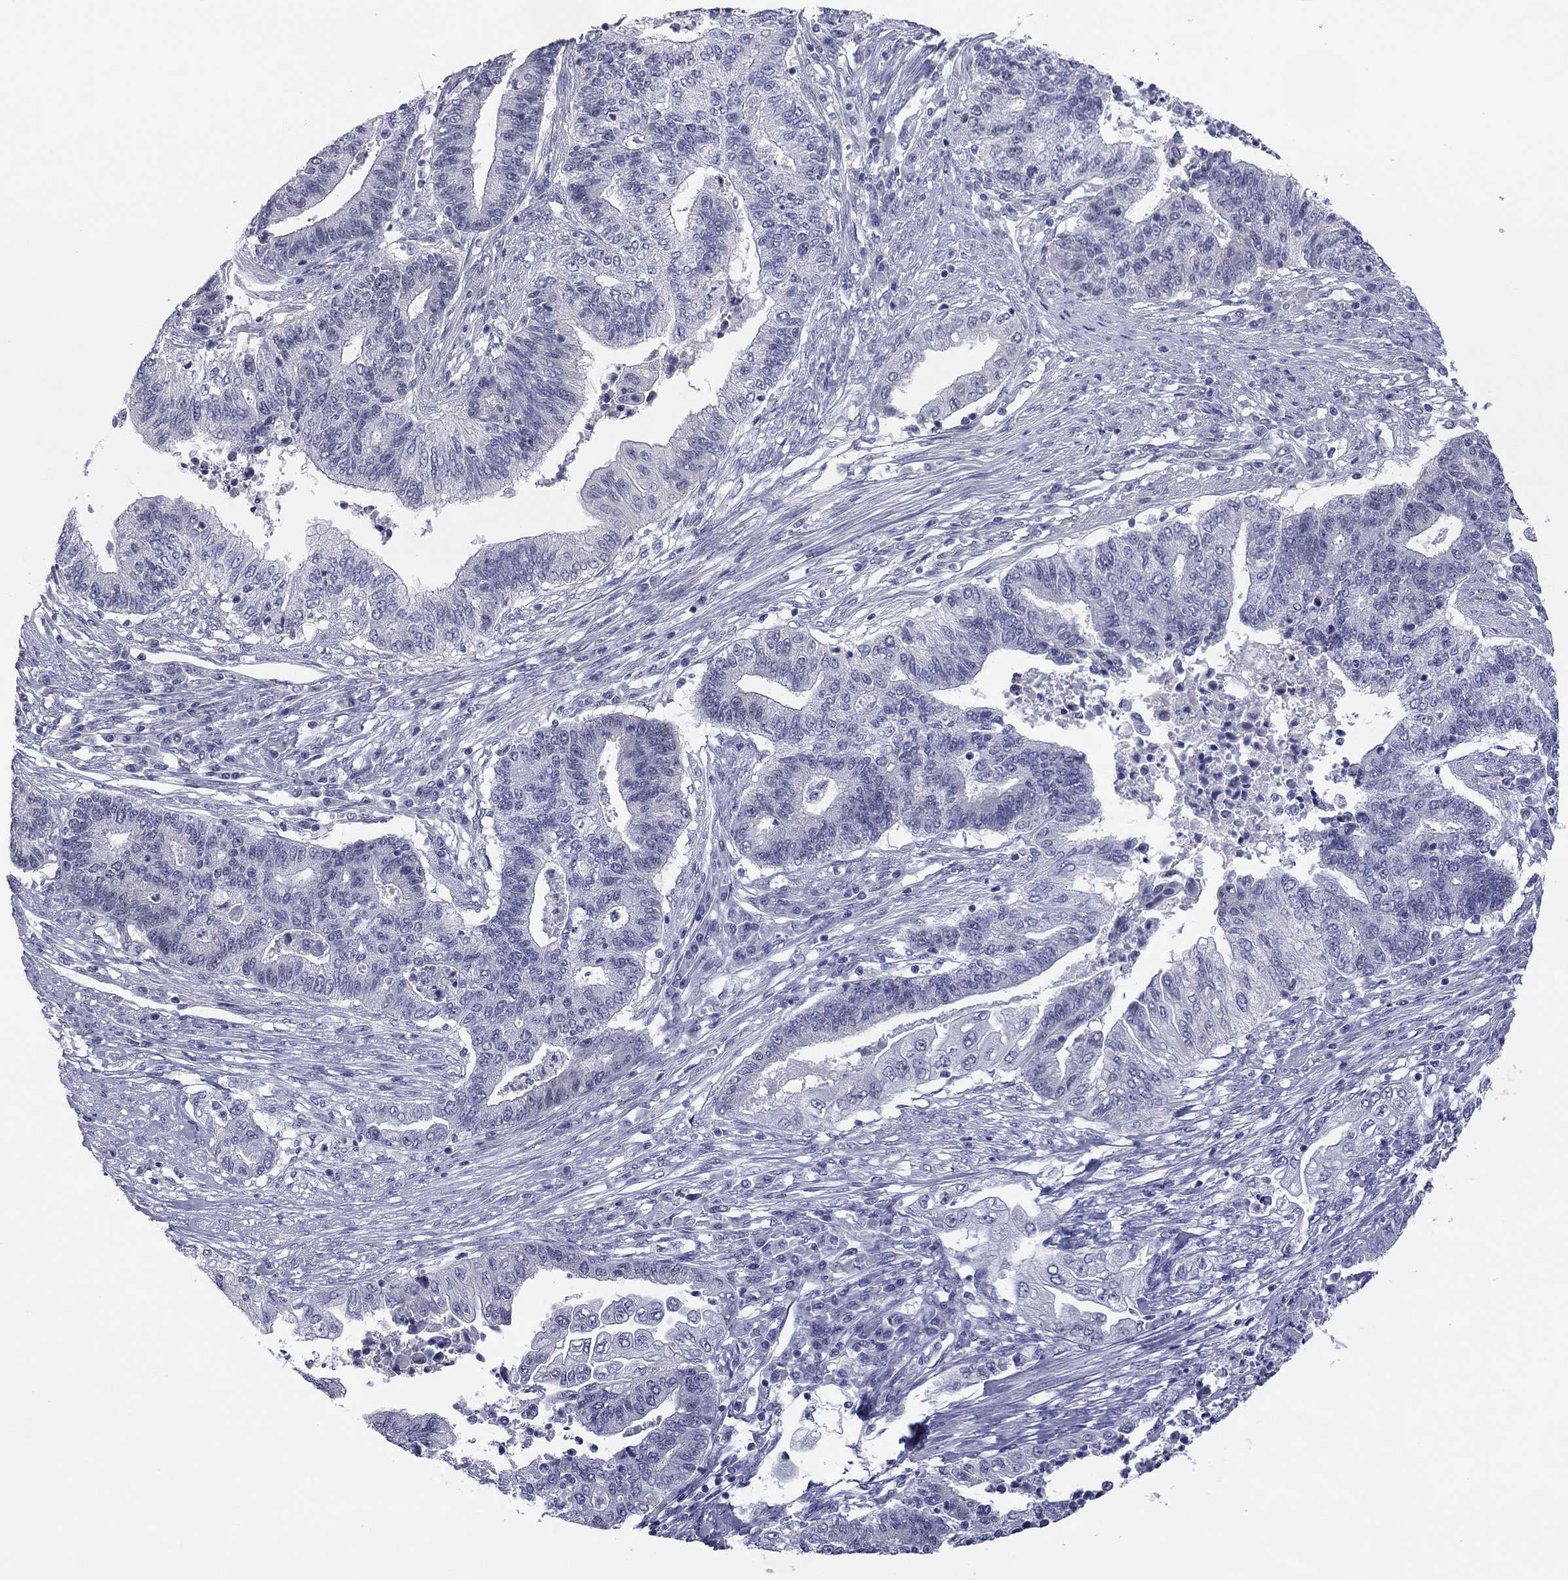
{"staining": {"intensity": "negative", "quantity": "none", "location": "none"}, "tissue": "endometrial cancer", "cell_type": "Tumor cells", "image_type": "cancer", "snomed": [{"axis": "morphology", "description": "Adenocarcinoma, NOS"}, {"axis": "topography", "description": "Uterus"}, {"axis": "topography", "description": "Endometrium"}], "caption": "Endometrial cancer was stained to show a protein in brown. There is no significant positivity in tumor cells.", "gene": "POU5F2", "patient": {"sex": "female", "age": 54}}